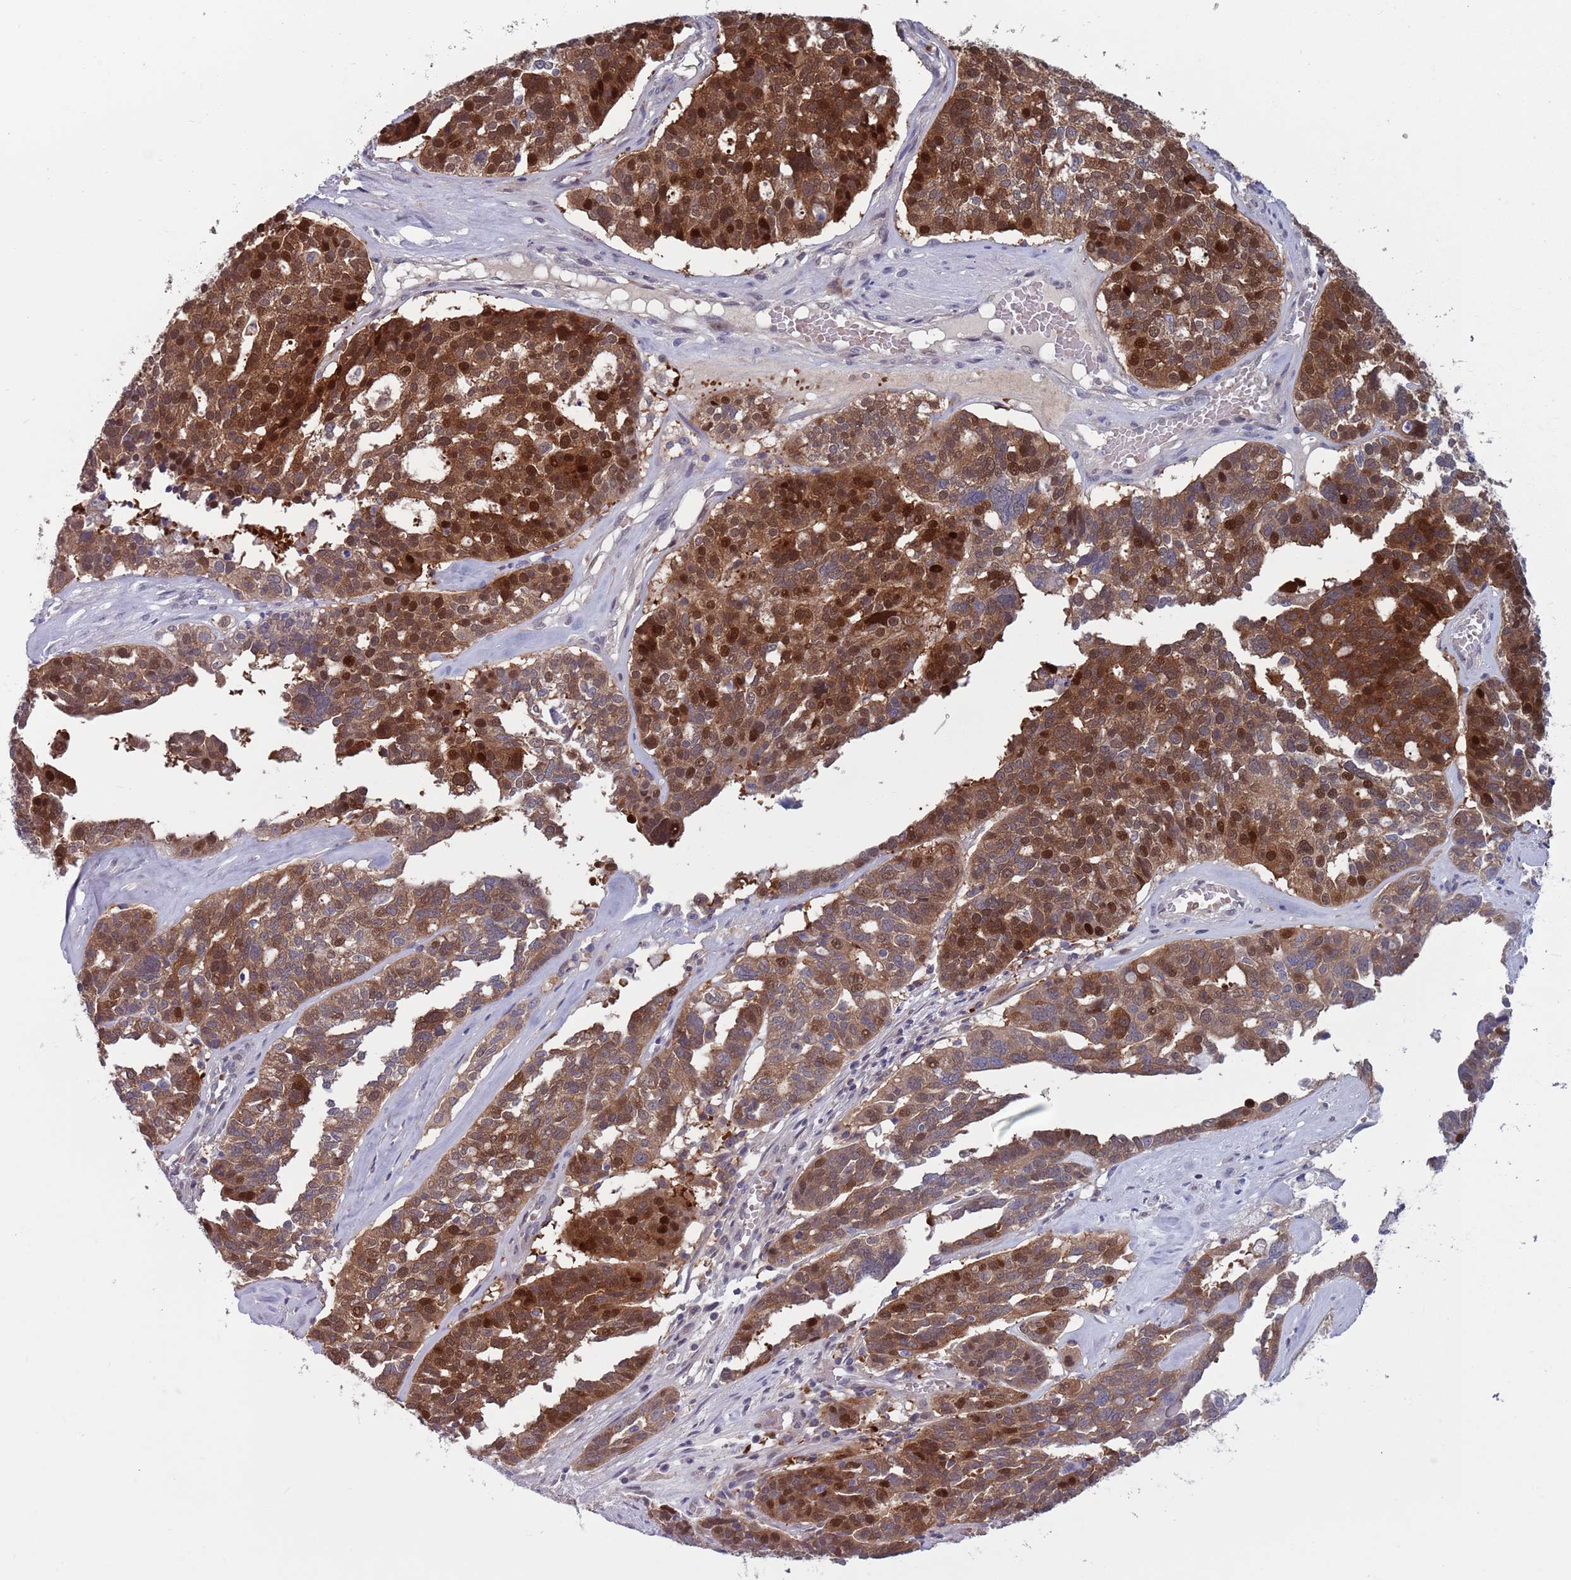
{"staining": {"intensity": "strong", "quantity": ">75%", "location": "cytoplasmic/membranous,nuclear"}, "tissue": "ovarian cancer", "cell_type": "Tumor cells", "image_type": "cancer", "snomed": [{"axis": "morphology", "description": "Cystadenocarcinoma, serous, NOS"}, {"axis": "topography", "description": "Ovary"}], "caption": "Ovarian serous cystadenocarcinoma was stained to show a protein in brown. There is high levels of strong cytoplasmic/membranous and nuclear expression in approximately >75% of tumor cells.", "gene": "CLNS1A", "patient": {"sex": "female", "age": 59}}